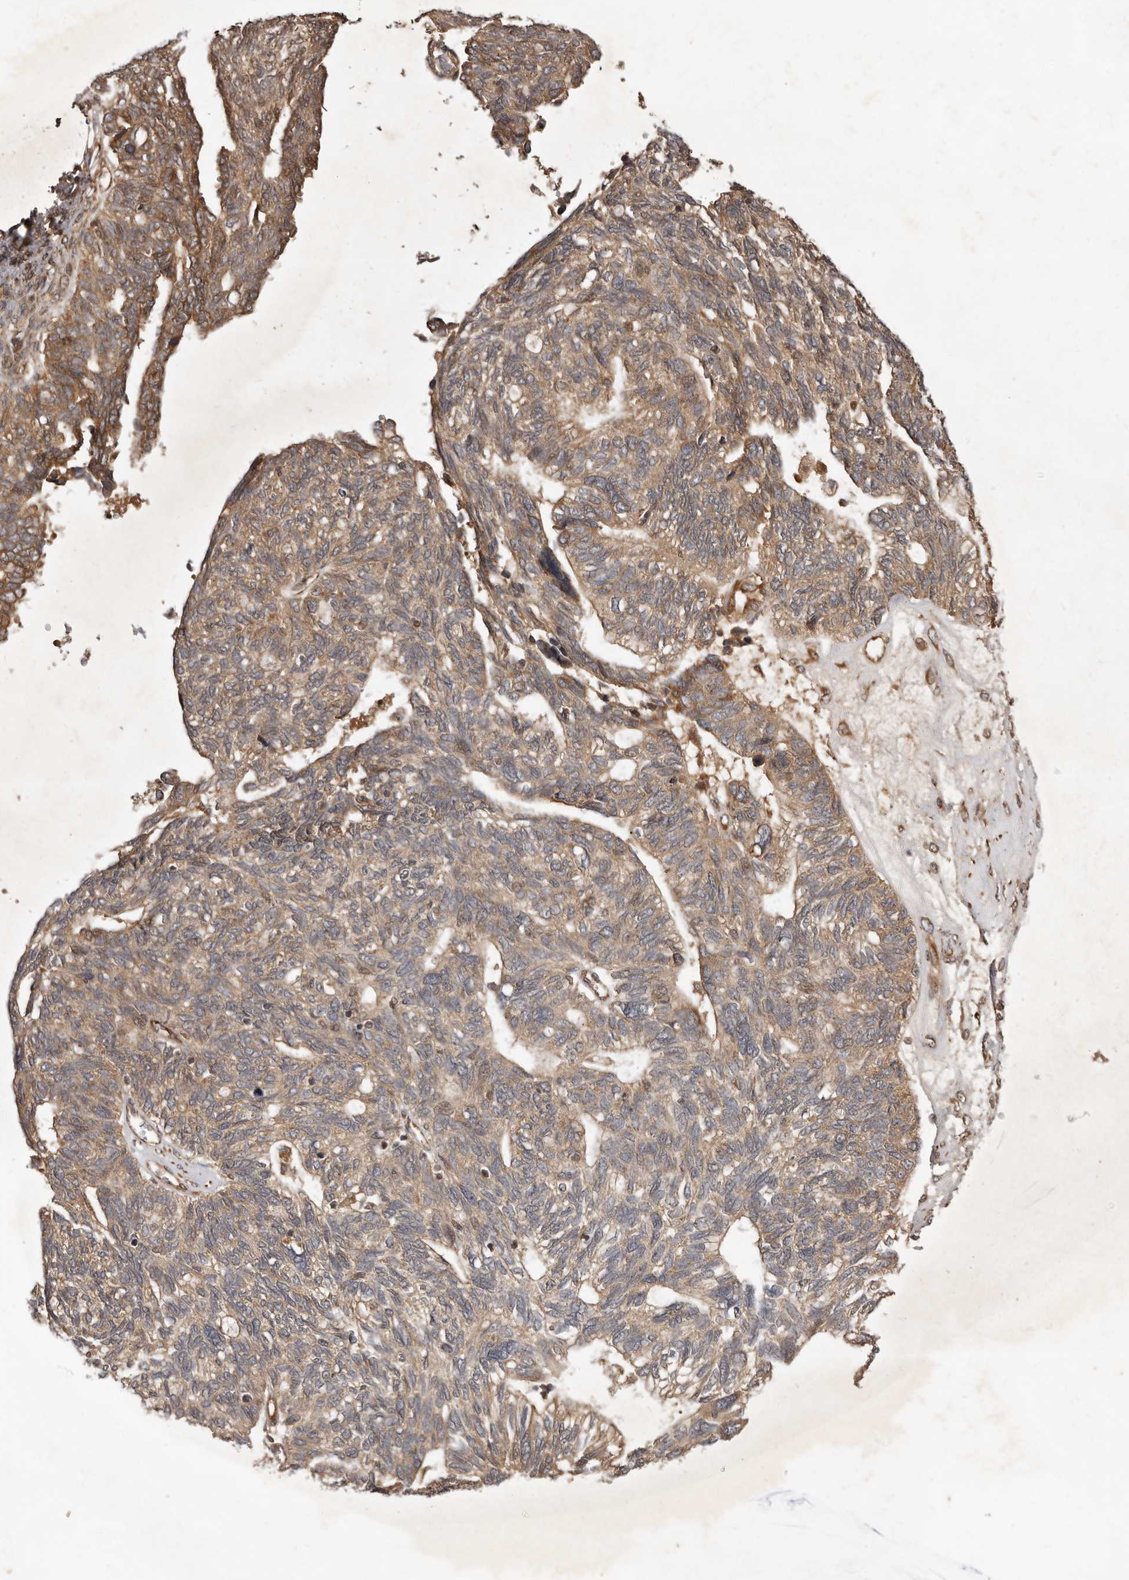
{"staining": {"intensity": "weak", "quantity": ">75%", "location": "cytoplasmic/membranous,nuclear"}, "tissue": "ovarian cancer", "cell_type": "Tumor cells", "image_type": "cancer", "snomed": [{"axis": "morphology", "description": "Cystadenocarcinoma, serous, NOS"}, {"axis": "topography", "description": "Ovary"}], "caption": "About >75% of tumor cells in human ovarian cancer (serous cystadenocarcinoma) demonstrate weak cytoplasmic/membranous and nuclear protein positivity as visualized by brown immunohistochemical staining.", "gene": "STK36", "patient": {"sex": "female", "age": 79}}